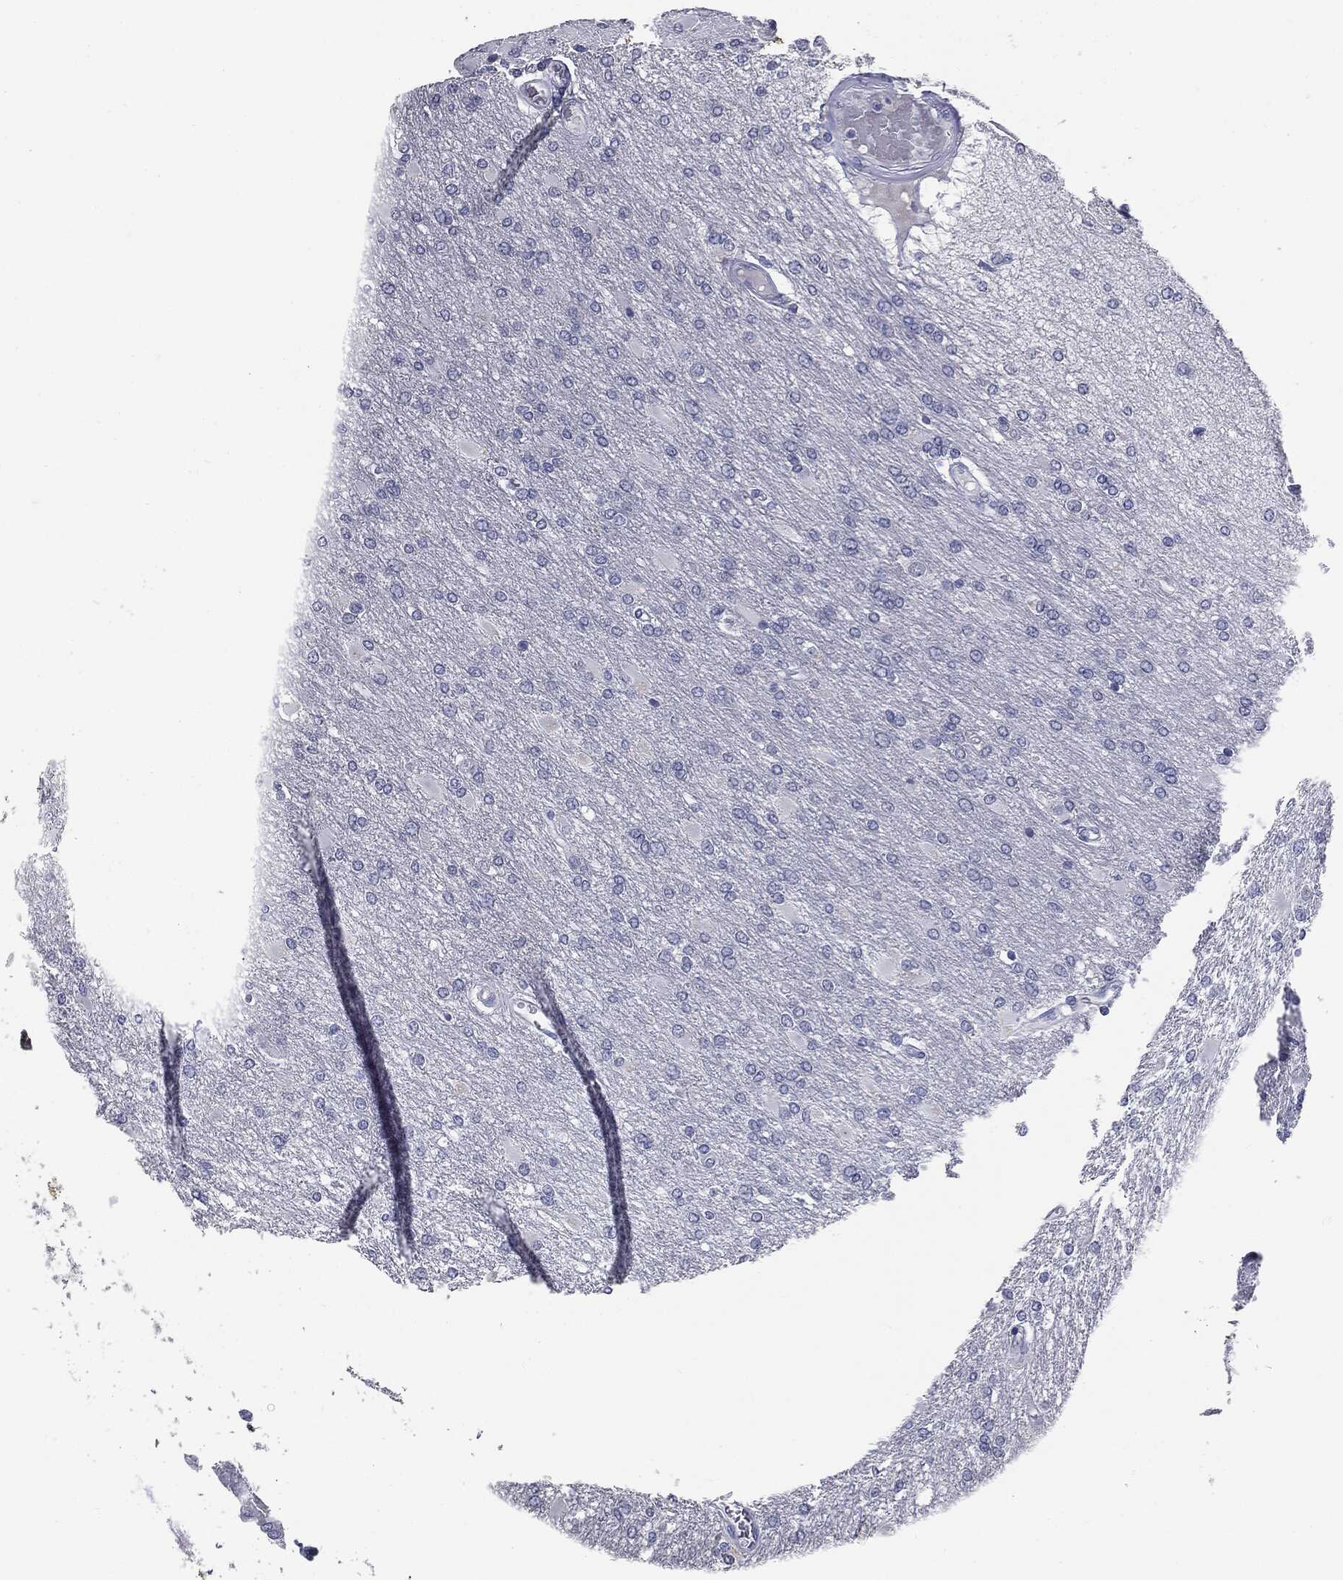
{"staining": {"intensity": "negative", "quantity": "none", "location": "none"}, "tissue": "glioma", "cell_type": "Tumor cells", "image_type": "cancer", "snomed": [{"axis": "morphology", "description": "Glioma, malignant, High grade"}, {"axis": "topography", "description": "Cerebral cortex"}], "caption": "This histopathology image is of high-grade glioma (malignant) stained with IHC to label a protein in brown with the nuclei are counter-stained blue. There is no positivity in tumor cells.", "gene": "AFP", "patient": {"sex": "male", "age": 79}}